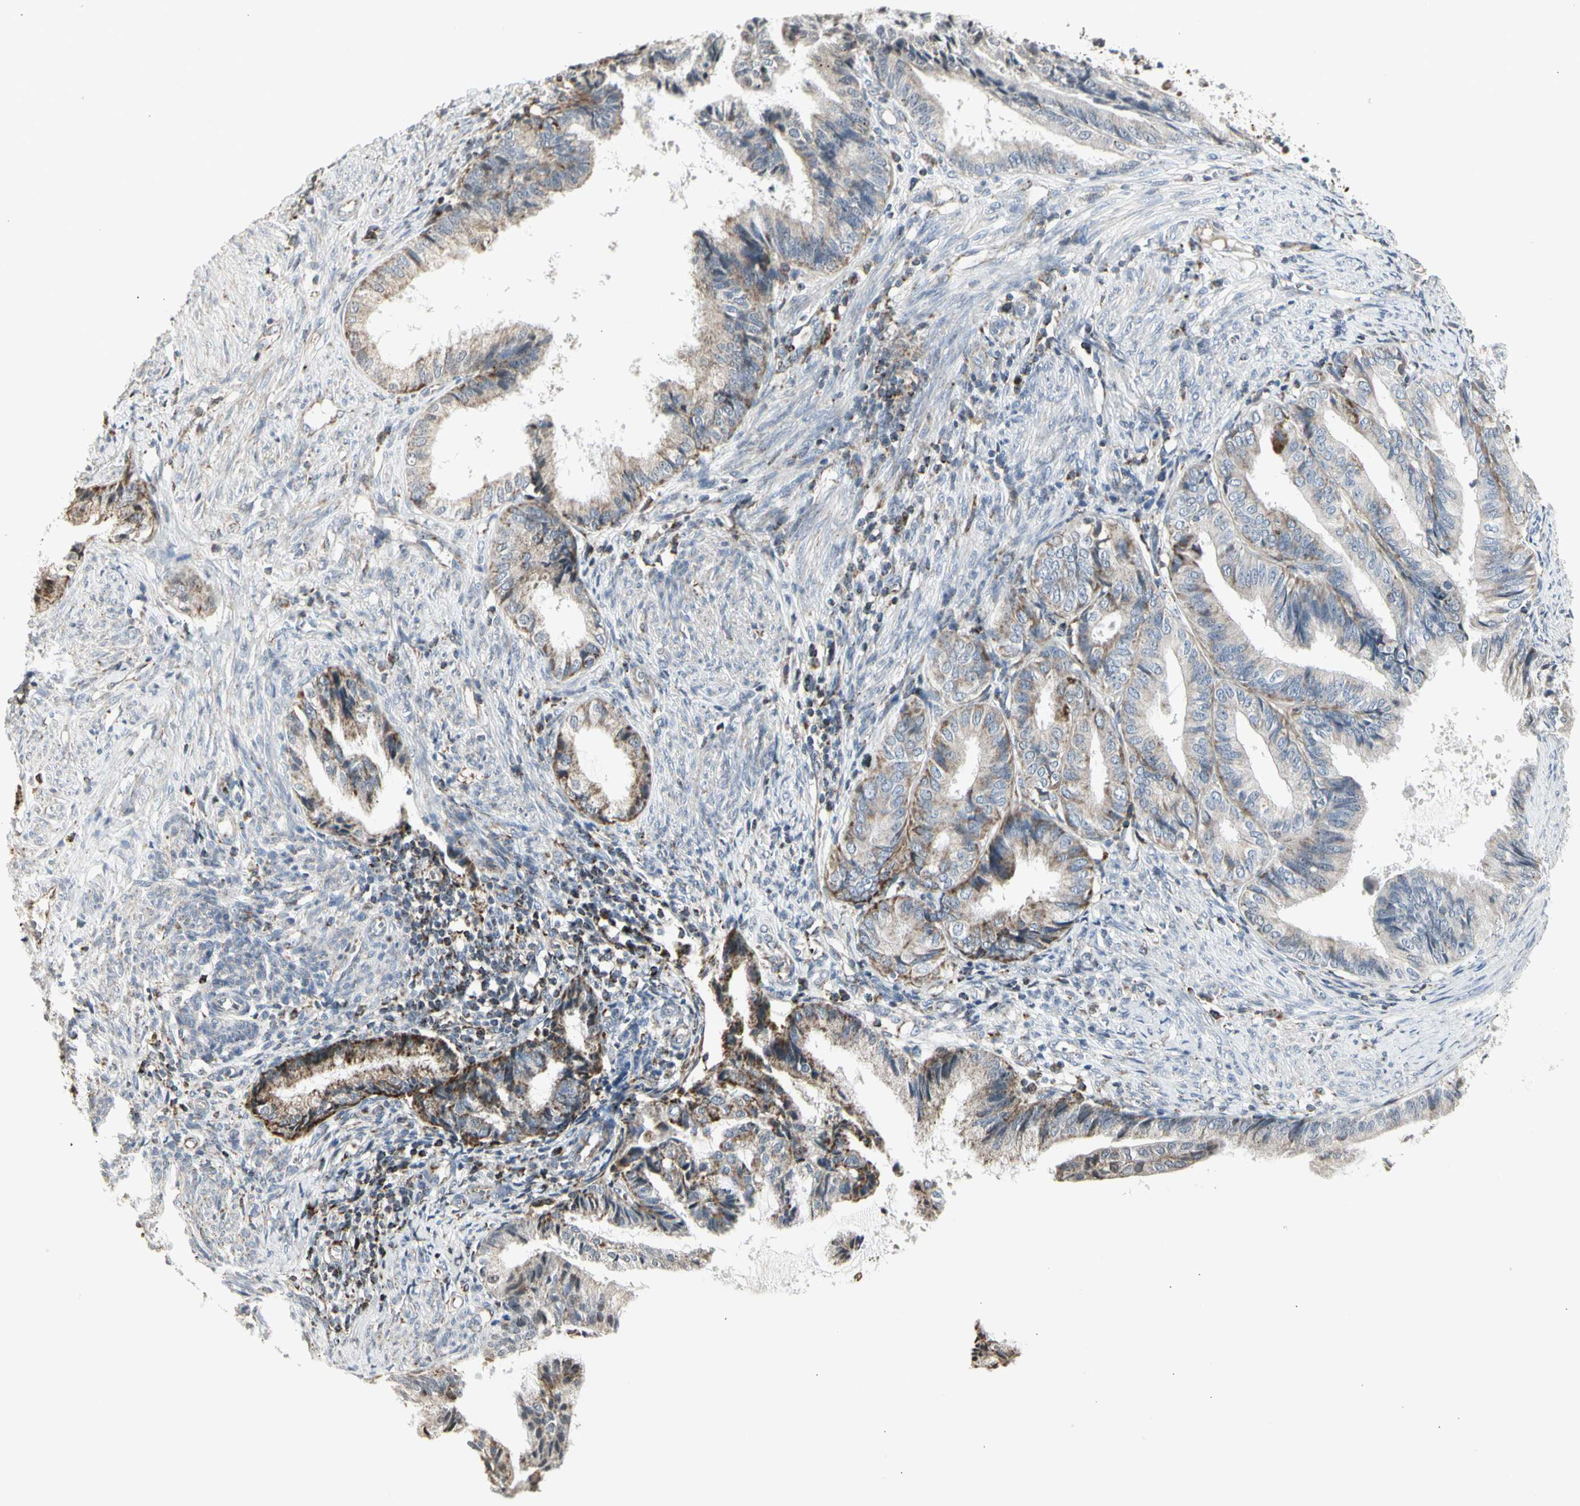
{"staining": {"intensity": "moderate", "quantity": "<25%", "location": "cytoplasmic/membranous"}, "tissue": "endometrial cancer", "cell_type": "Tumor cells", "image_type": "cancer", "snomed": [{"axis": "morphology", "description": "Adenocarcinoma, NOS"}, {"axis": "topography", "description": "Endometrium"}], "caption": "Immunohistochemical staining of human endometrial cancer (adenocarcinoma) shows low levels of moderate cytoplasmic/membranous protein positivity in about <25% of tumor cells. The protein is stained brown, and the nuclei are stained in blue (DAB IHC with brightfield microscopy, high magnification).", "gene": "TMEM176A", "patient": {"sex": "female", "age": 86}}